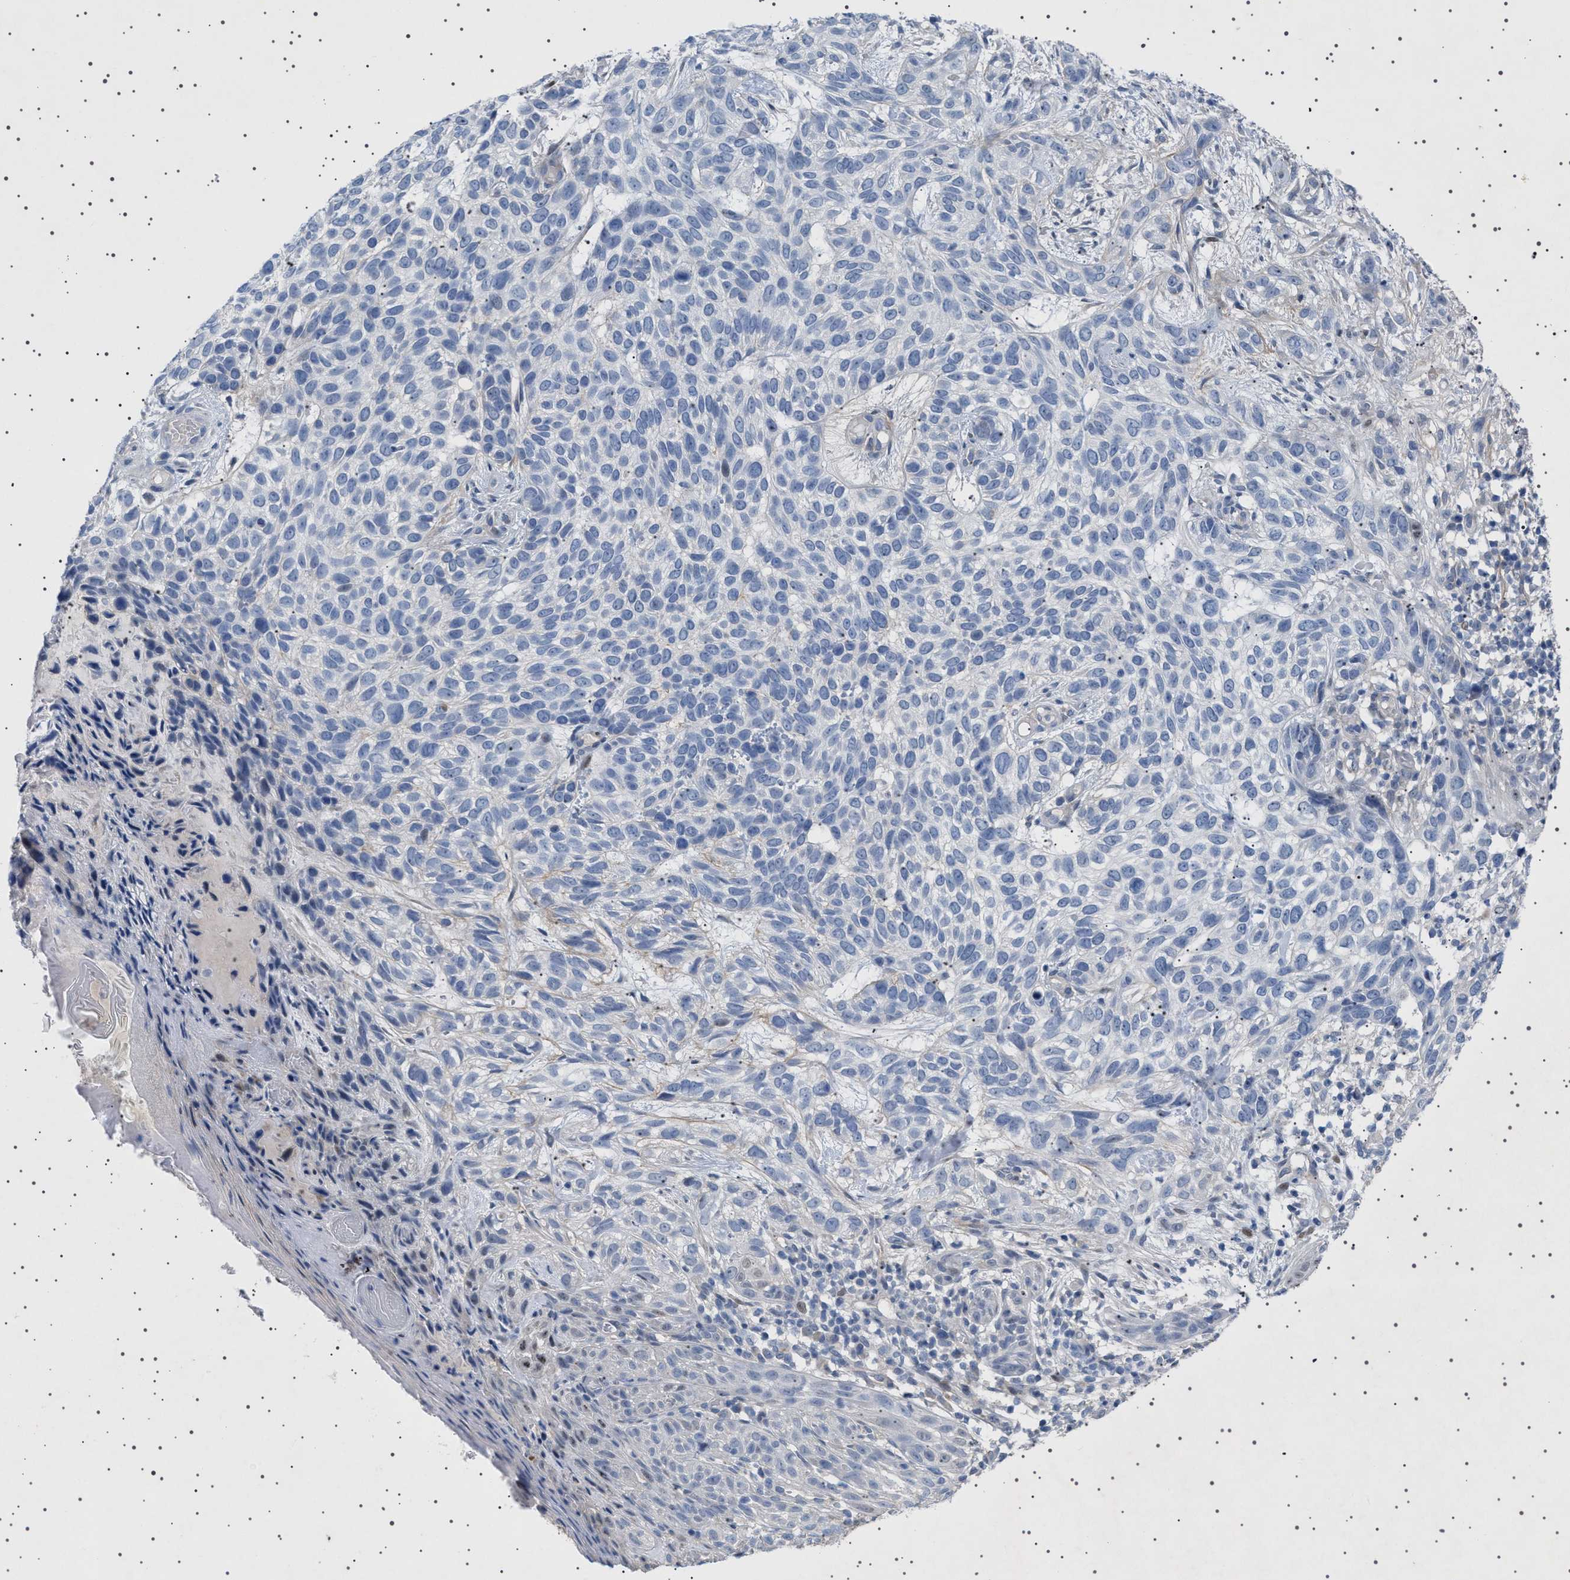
{"staining": {"intensity": "negative", "quantity": "none", "location": "none"}, "tissue": "skin cancer", "cell_type": "Tumor cells", "image_type": "cancer", "snomed": [{"axis": "morphology", "description": "Normal tissue, NOS"}, {"axis": "morphology", "description": "Basal cell carcinoma"}, {"axis": "topography", "description": "Skin"}], "caption": "There is no significant staining in tumor cells of skin basal cell carcinoma.", "gene": "HTR1A", "patient": {"sex": "male", "age": 79}}